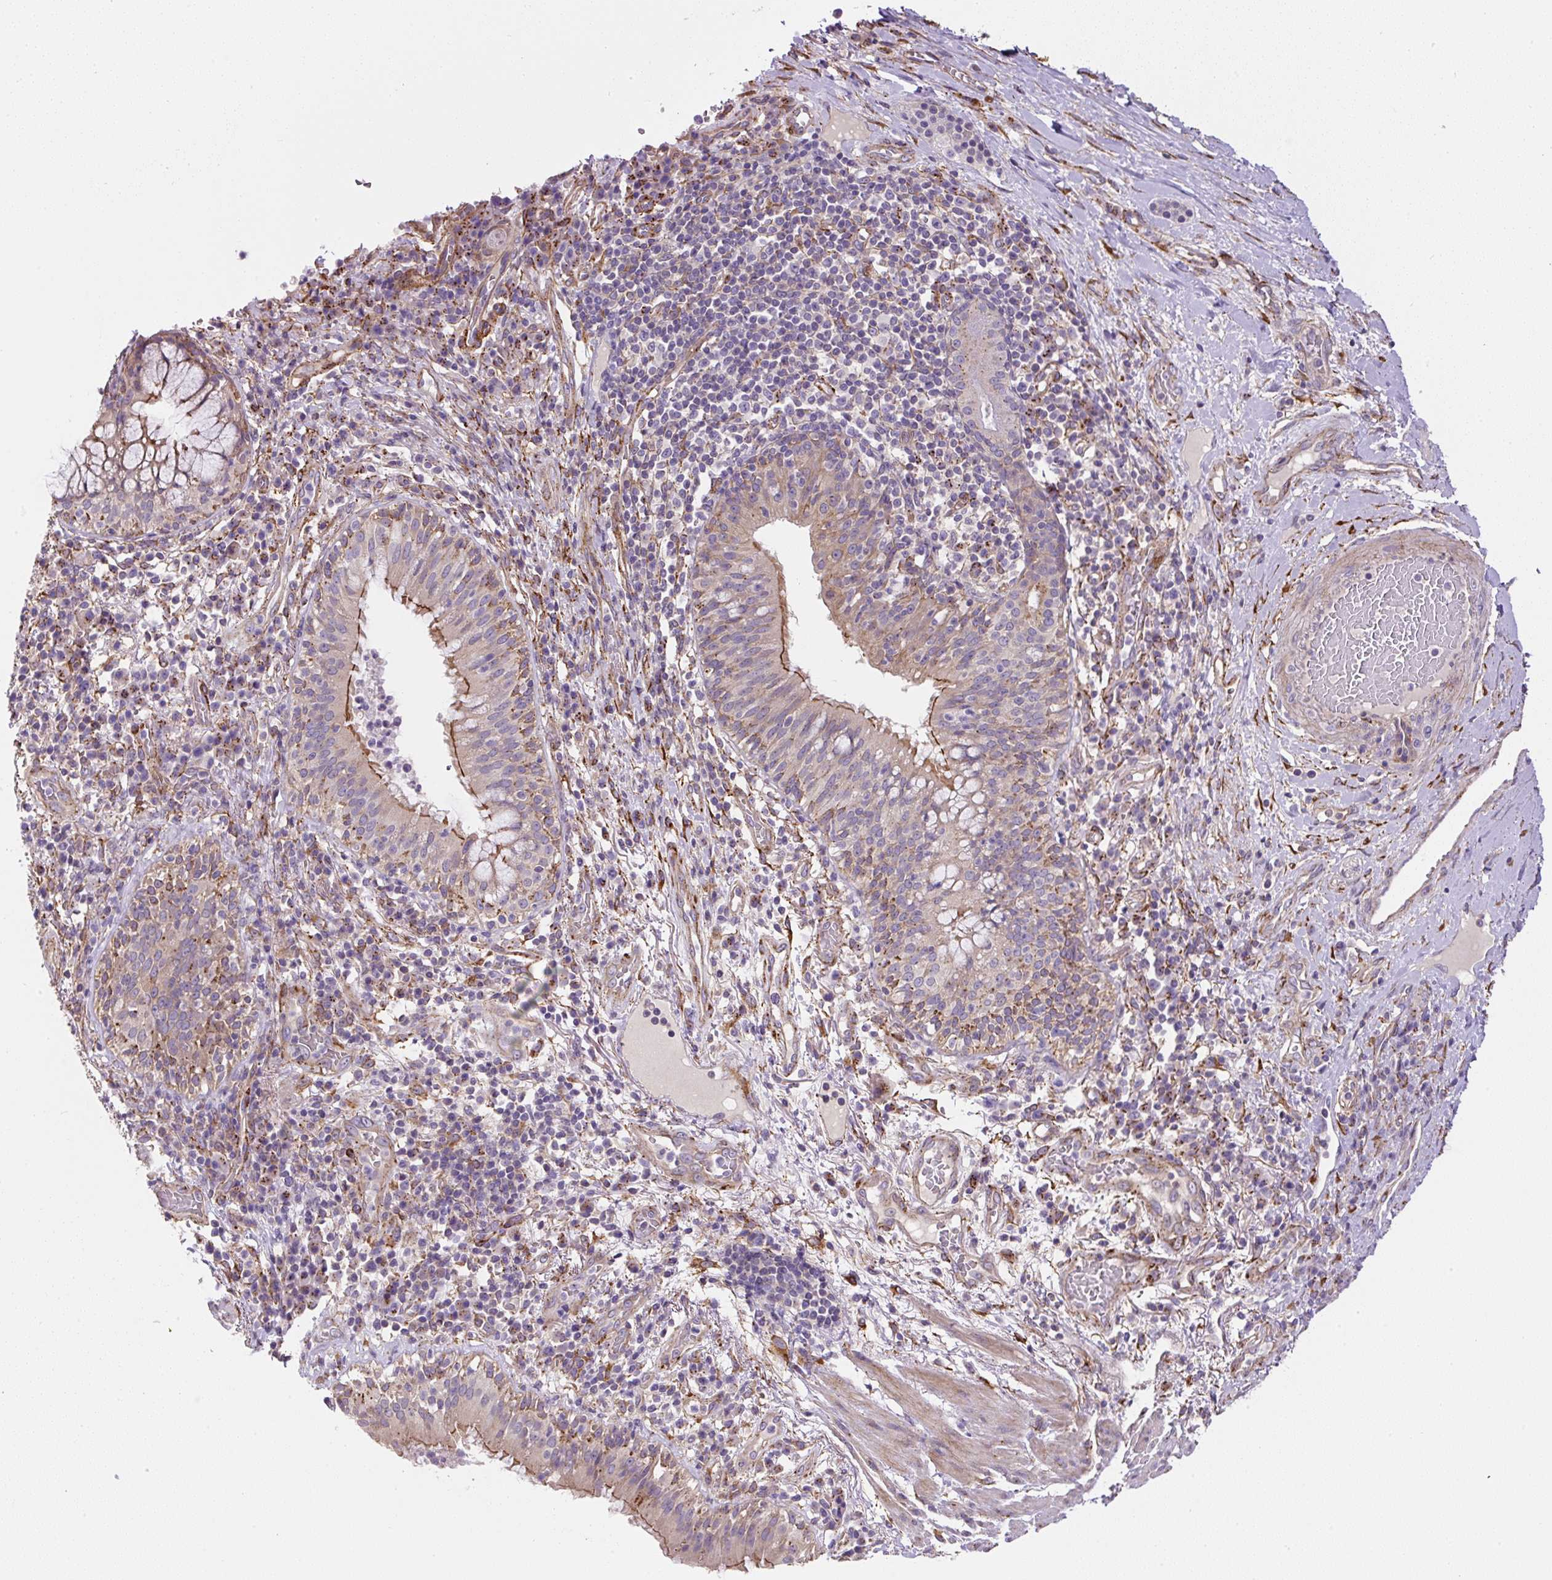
{"staining": {"intensity": "strong", "quantity": "<25%", "location": "cytoplasmic/membranous"}, "tissue": "bronchus", "cell_type": "Respiratory epithelial cells", "image_type": "normal", "snomed": [{"axis": "morphology", "description": "Normal tissue, NOS"}, {"axis": "topography", "description": "Cartilage tissue"}, {"axis": "topography", "description": "Bronchus"}], "caption": "This micrograph demonstrates immunohistochemistry staining of unremarkable human bronchus, with medium strong cytoplasmic/membranous expression in approximately <25% of respiratory epithelial cells.", "gene": "RNF170", "patient": {"sex": "male", "age": 56}}